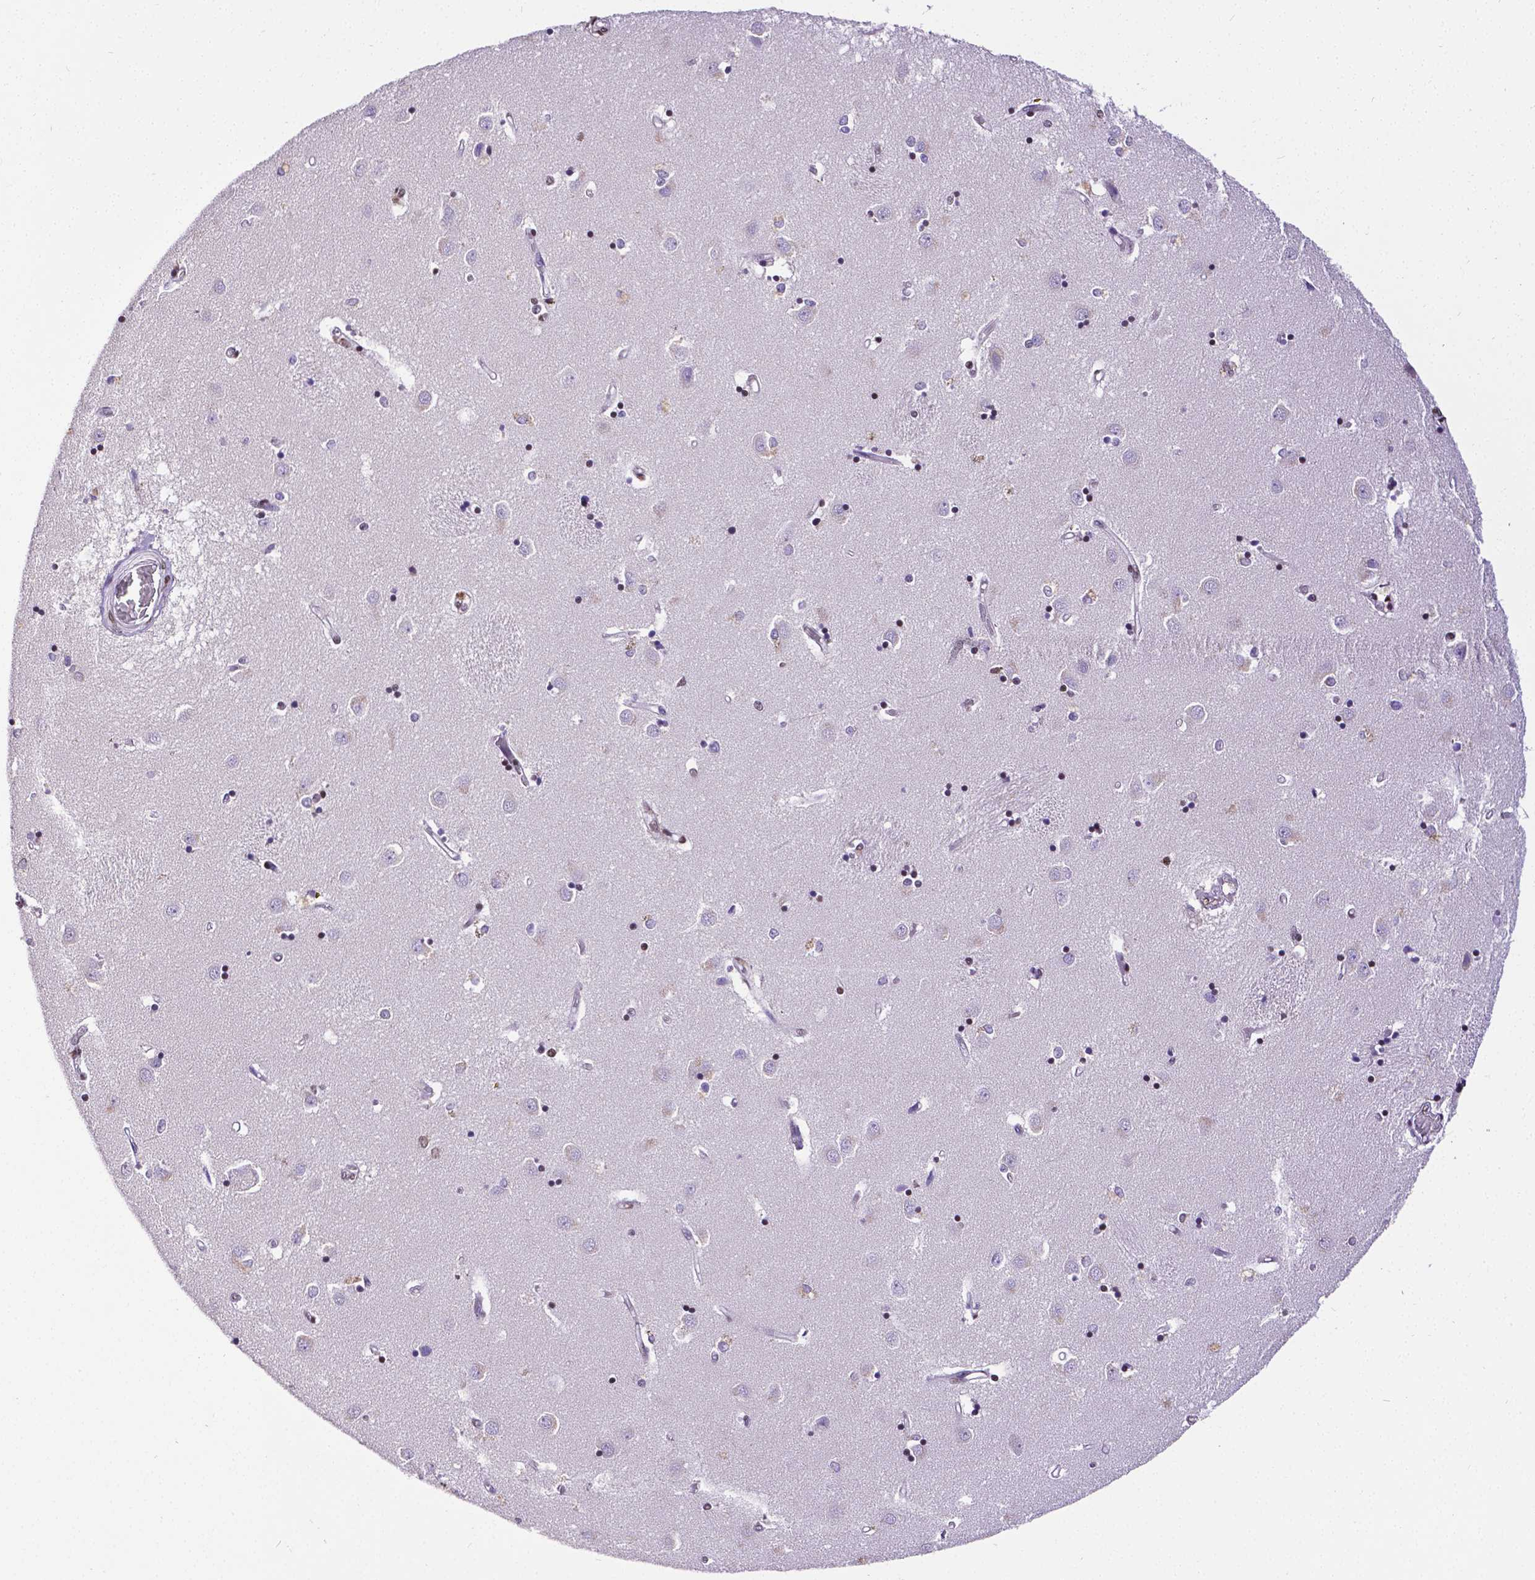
{"staining": {"intensity": "moderate", "quantity": "<25%", "location": "nuclear"}, "tissue": "caudate", "cell_type": "Glial cells", "image_type": "normal", "snomed": [{"axis": "morphology", "description": "Normal tissue, NOS"}, {"axis": "topography", "description": "Lateral ventricle wall"}], "caption": "Immunohistochemical staining of benign human caudate reveals low levels of moderate nuclear positivity in approximately <25% of glial cells. (Stains: DAB (3,3'-diaminobenzidine) in brown, nuclei in blue, Microscopy: brightfield microscopy at high magnification).", "gene": "REST", "patient": {"sex": "male", "age": 54}}